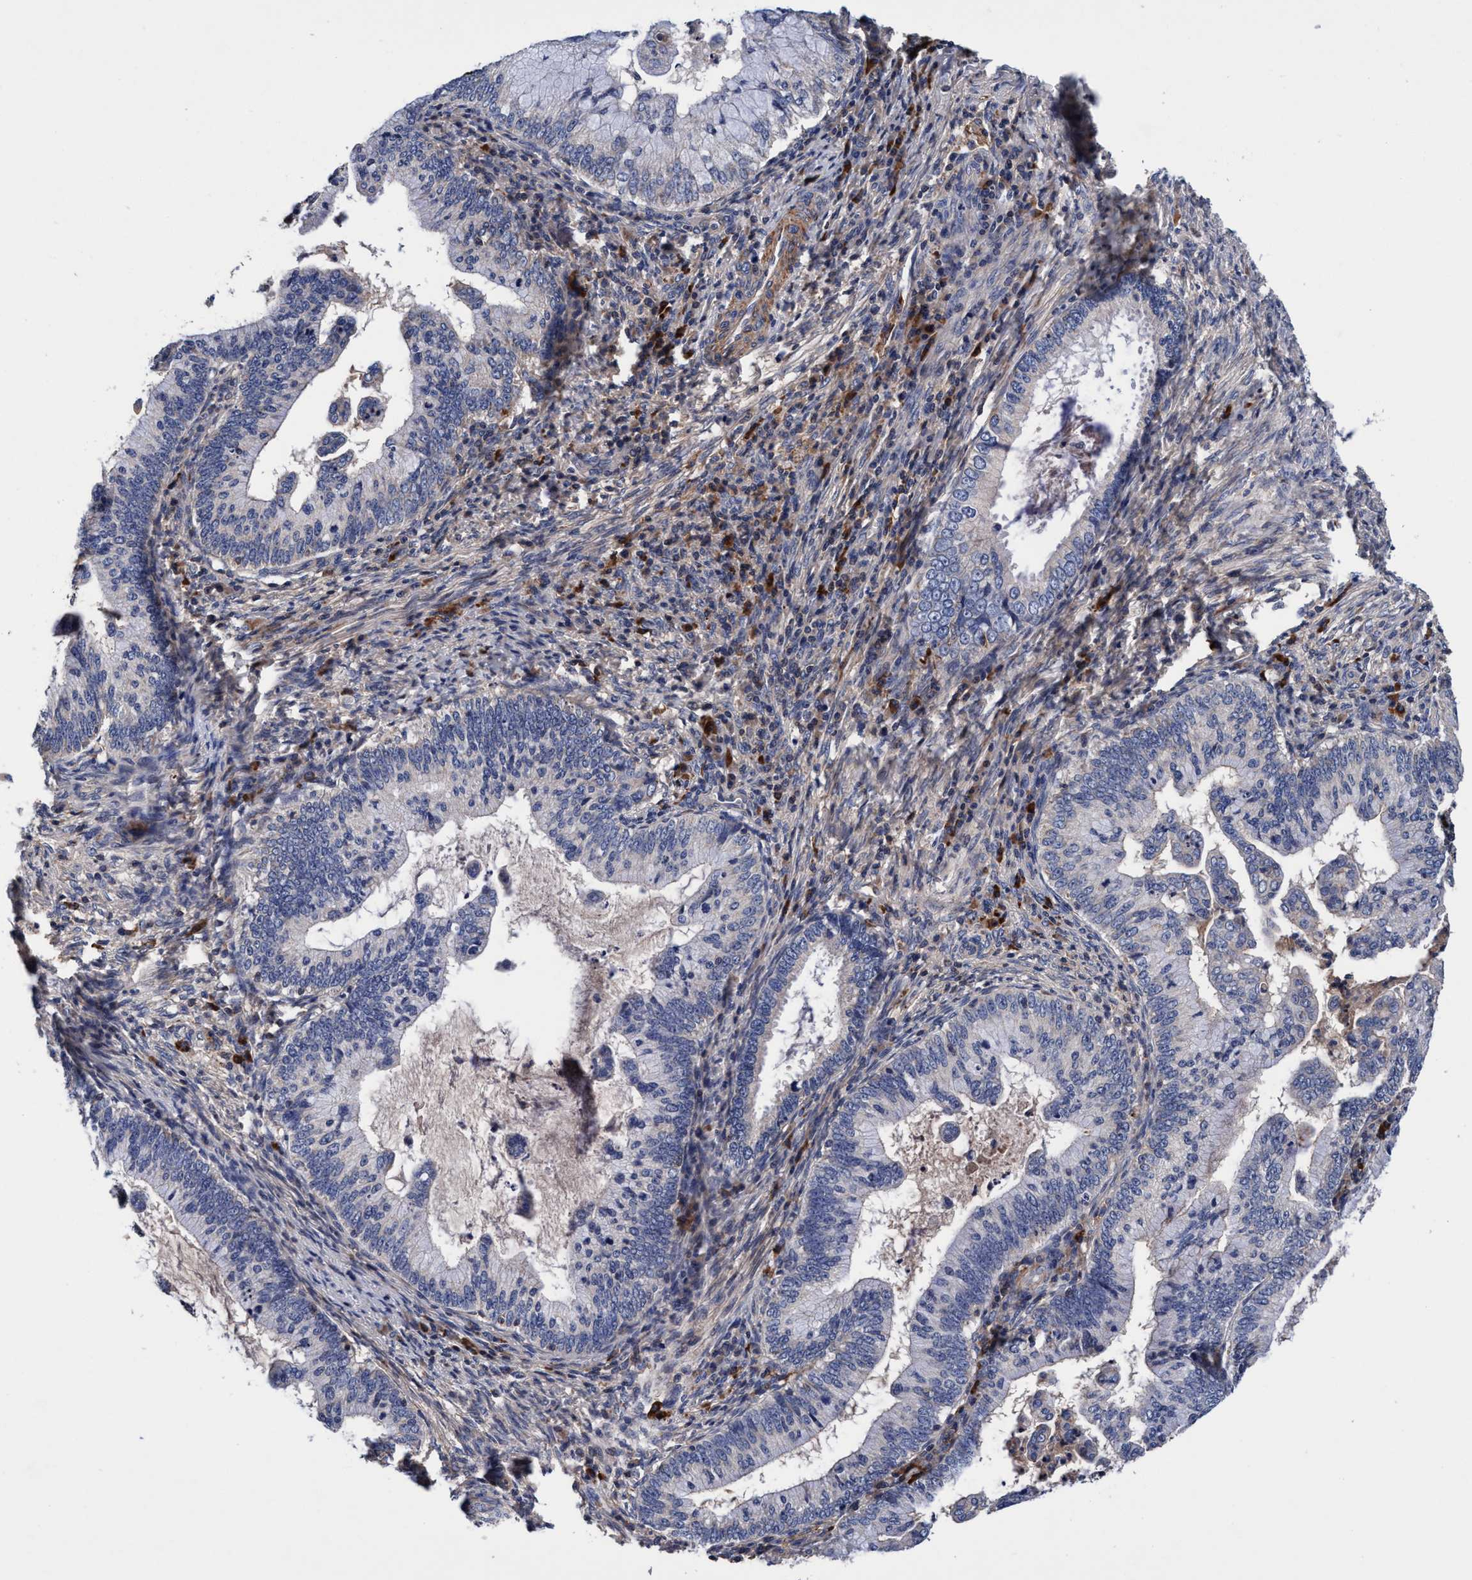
{"staining": {"intensity": "negative", "quantity": "none", "location": "none"}, "tissue": "cervical cancer", "cell_type": "Tumor cells", "image_type": "cancer", "snomed": [{"axis": "morphology", "description": "Adenocarcinoma, NOS"}, {"axis": "topography", "description": "Cervix"}], "caption": "This image is of cervical cancer (adenocarcinoma) stained with IHC to label a protein in brown with the nuclei are counter-stained blue. There is no staining in tumor cells.", "gene": "RNF208", "patient": {"sex": "female", "age": 36}}